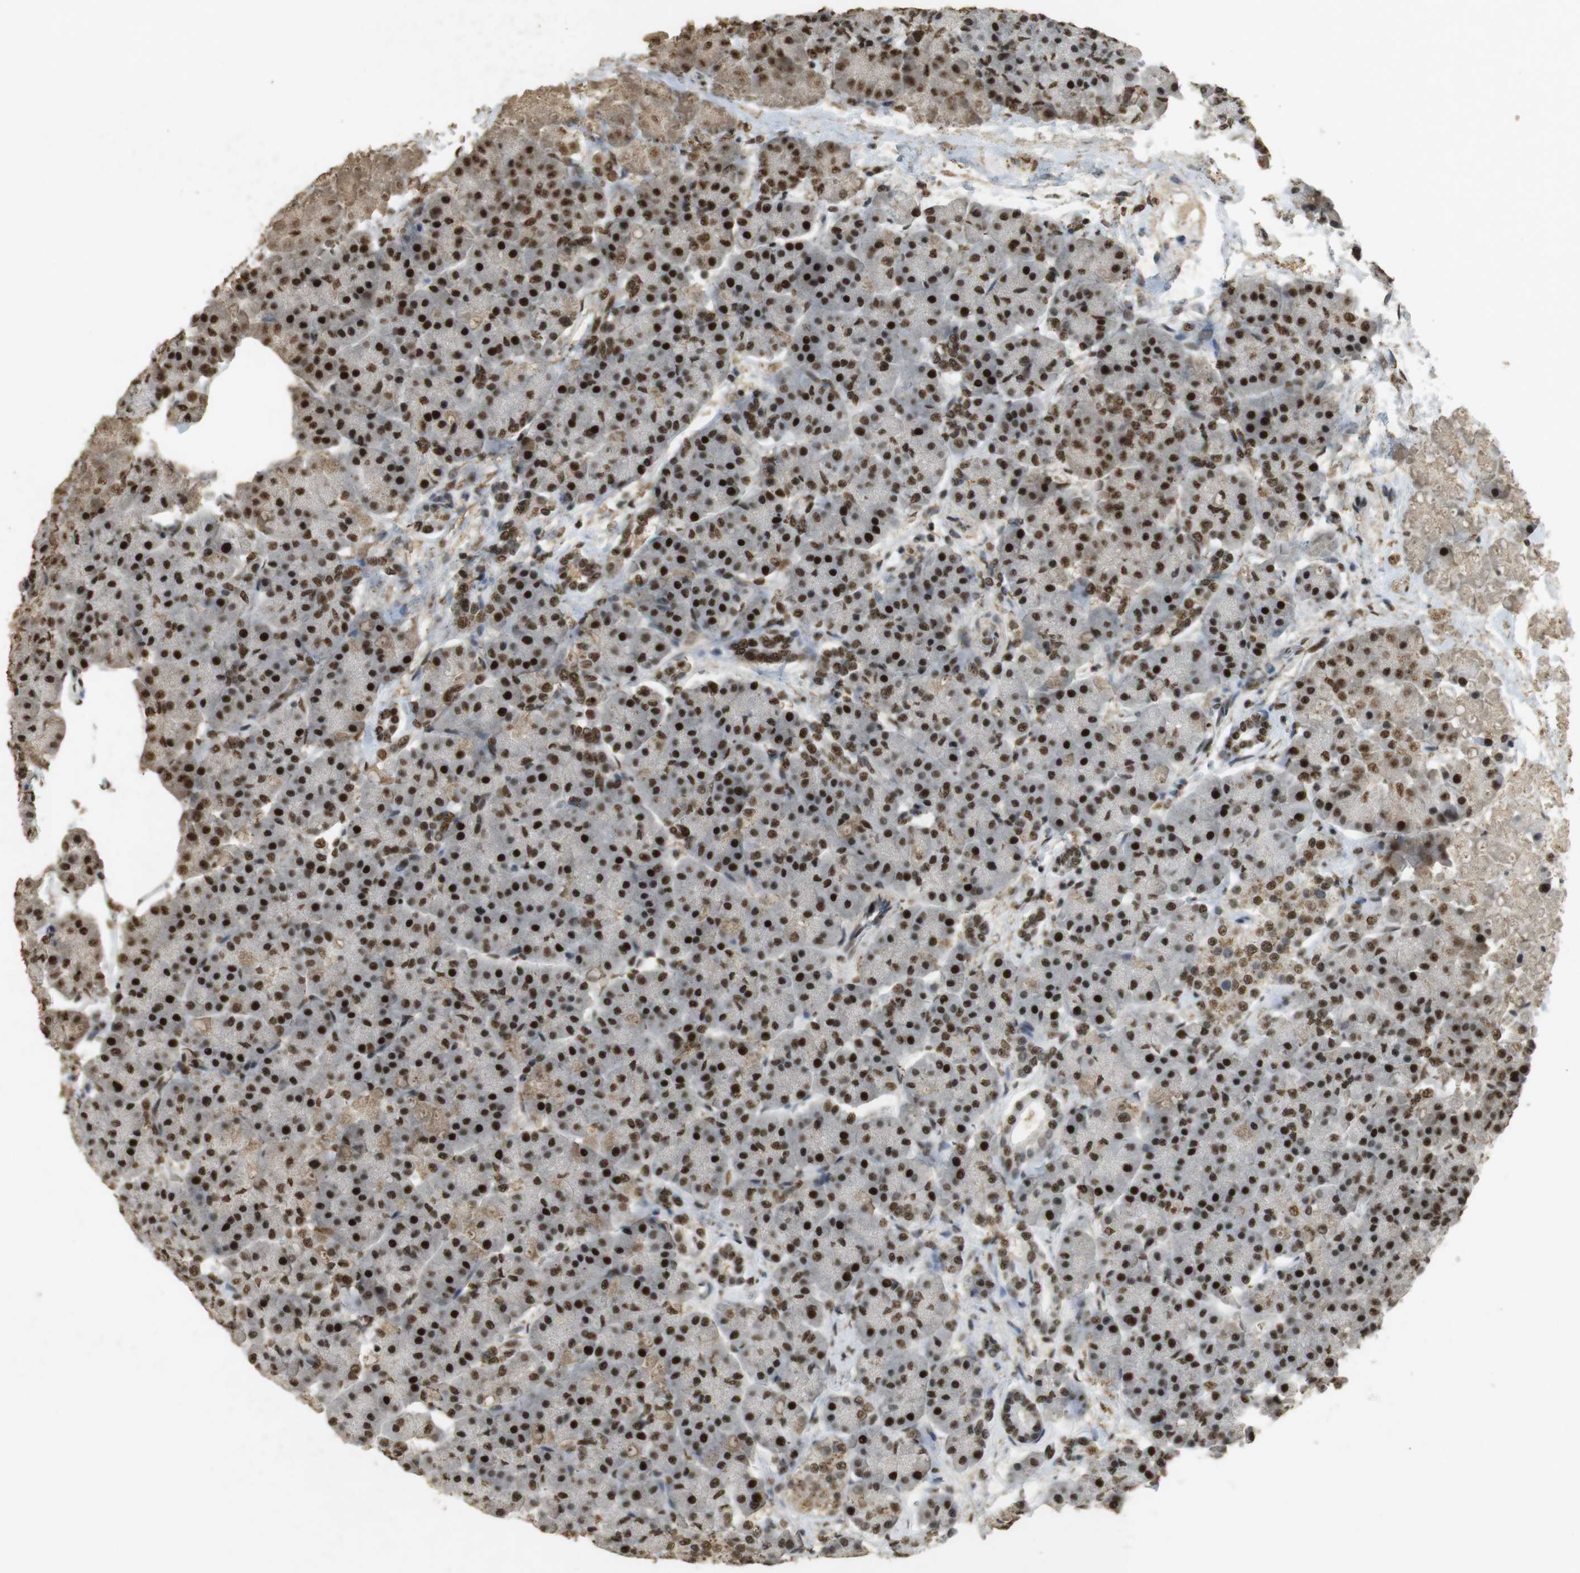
{"staining": {"intensity": "strong", "quantity": ">75%", "location": "nuclear"}, "tissue": "pancreas", "cell_type": "Exocrine glandular cells", "image_type": "normal", "snomed": [{"axis": "morphology", "description": "Normal tissue, NOS"}, {"axis": "topography", "description": "Pancreas"}], "caption": "The image shows staining of unremarkable pancreas, revealing strong nuclear protein positivity (brown color) within exocrine glandular cells.", "gene": "GATA4", "patient": {"sex": "female", "age": 70}}